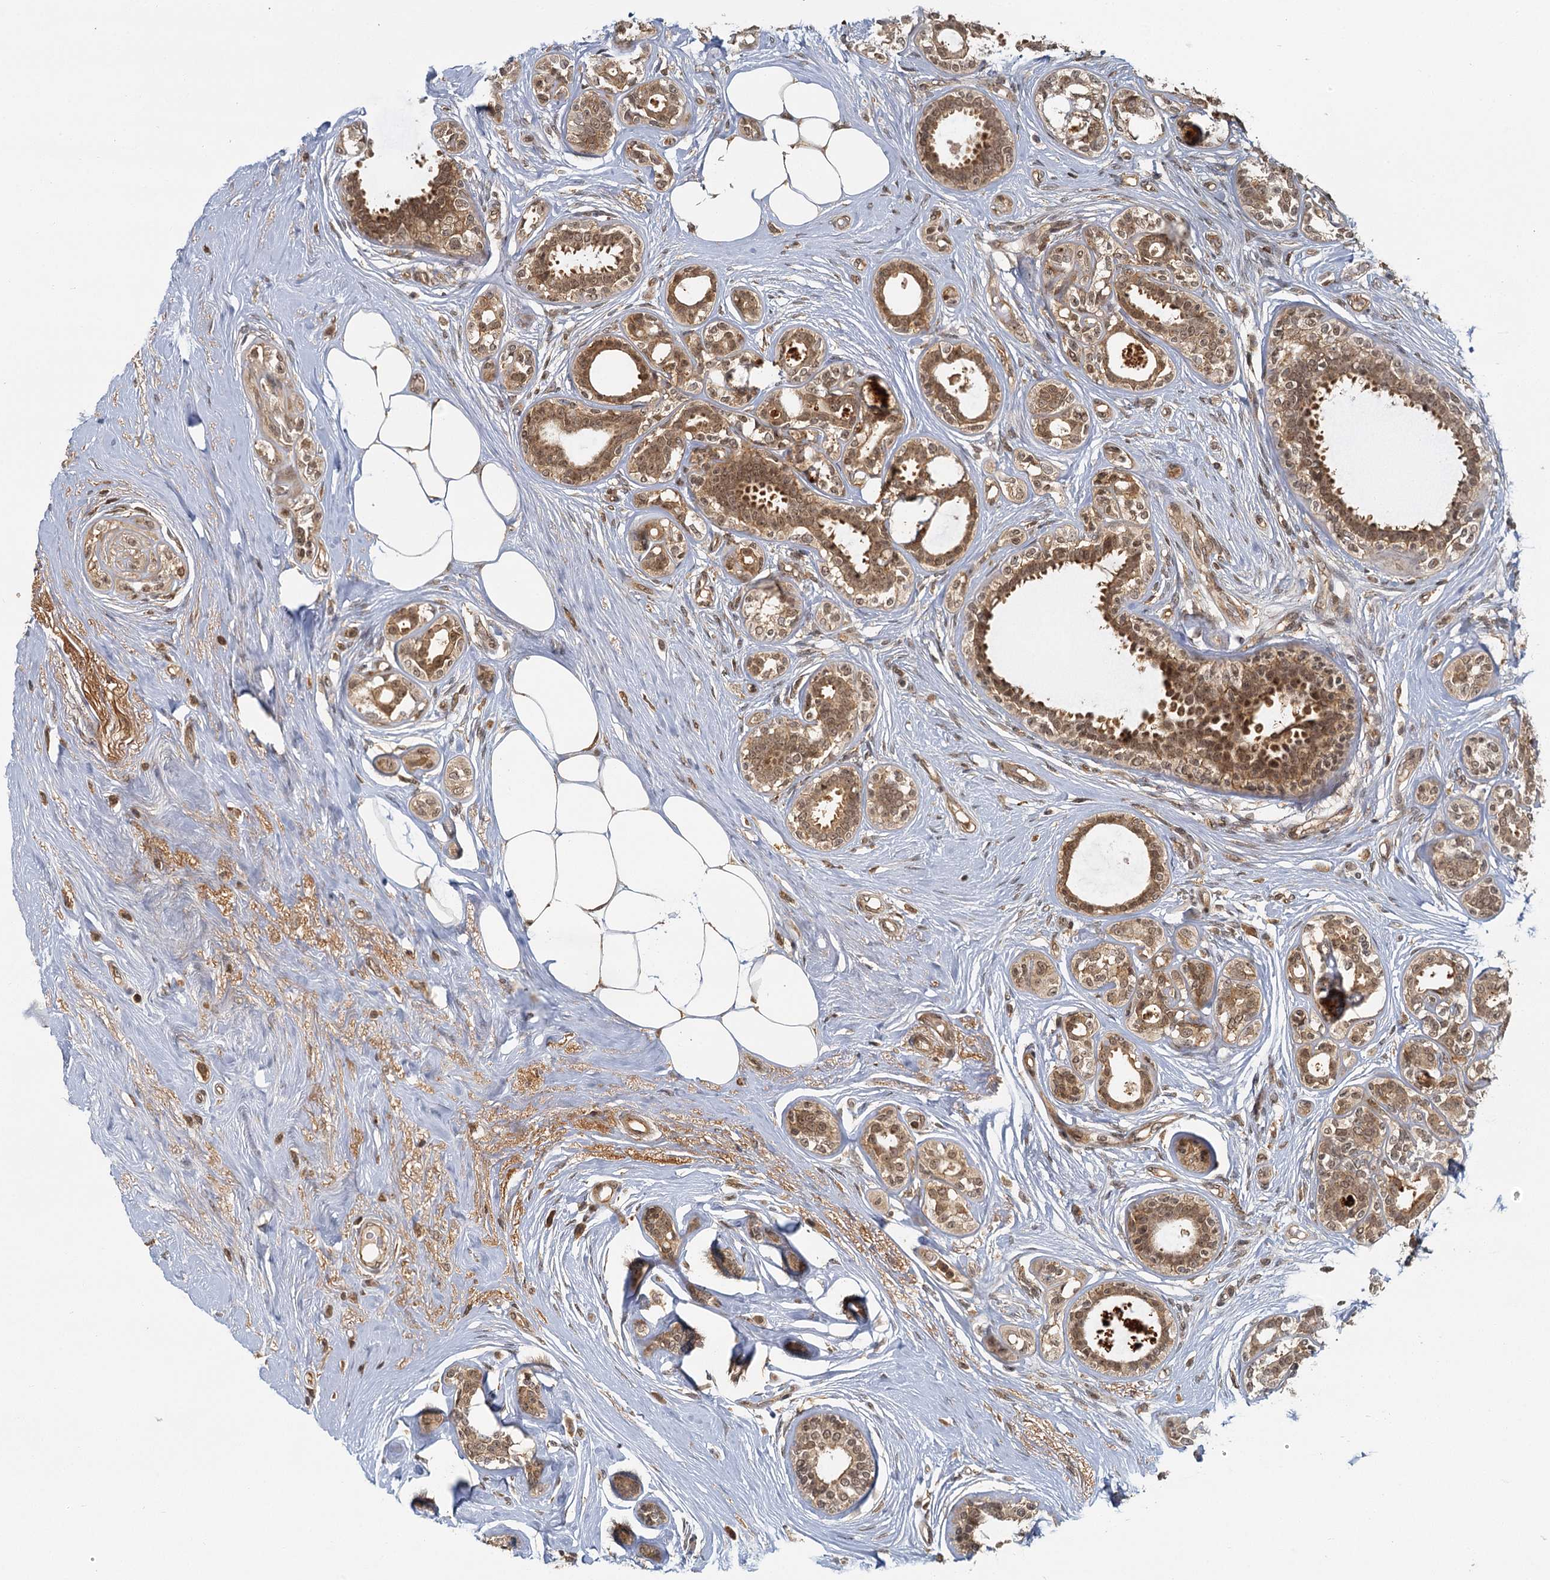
{"staining": {"intensity": "moderate", "quantity": ">75%", "location": "cytoplasmic/membranous,nuclear"}, "tissue": "breast cancer", "cell_type": "Tumor cells", "image_type": "cancer", "snomed": [{"axis": "morphology", "description": "Lobular carcinoma"}, {"axis": "topography", "description": "Breast"}], "caption": "A brown stain labels moderate cytoplasmic/membranous and nuclear expression of a protein in human breast lobular carcinoma tumor cells.", "gene": "ZNF549", "patient": {"sex": "female", "age": 51}}